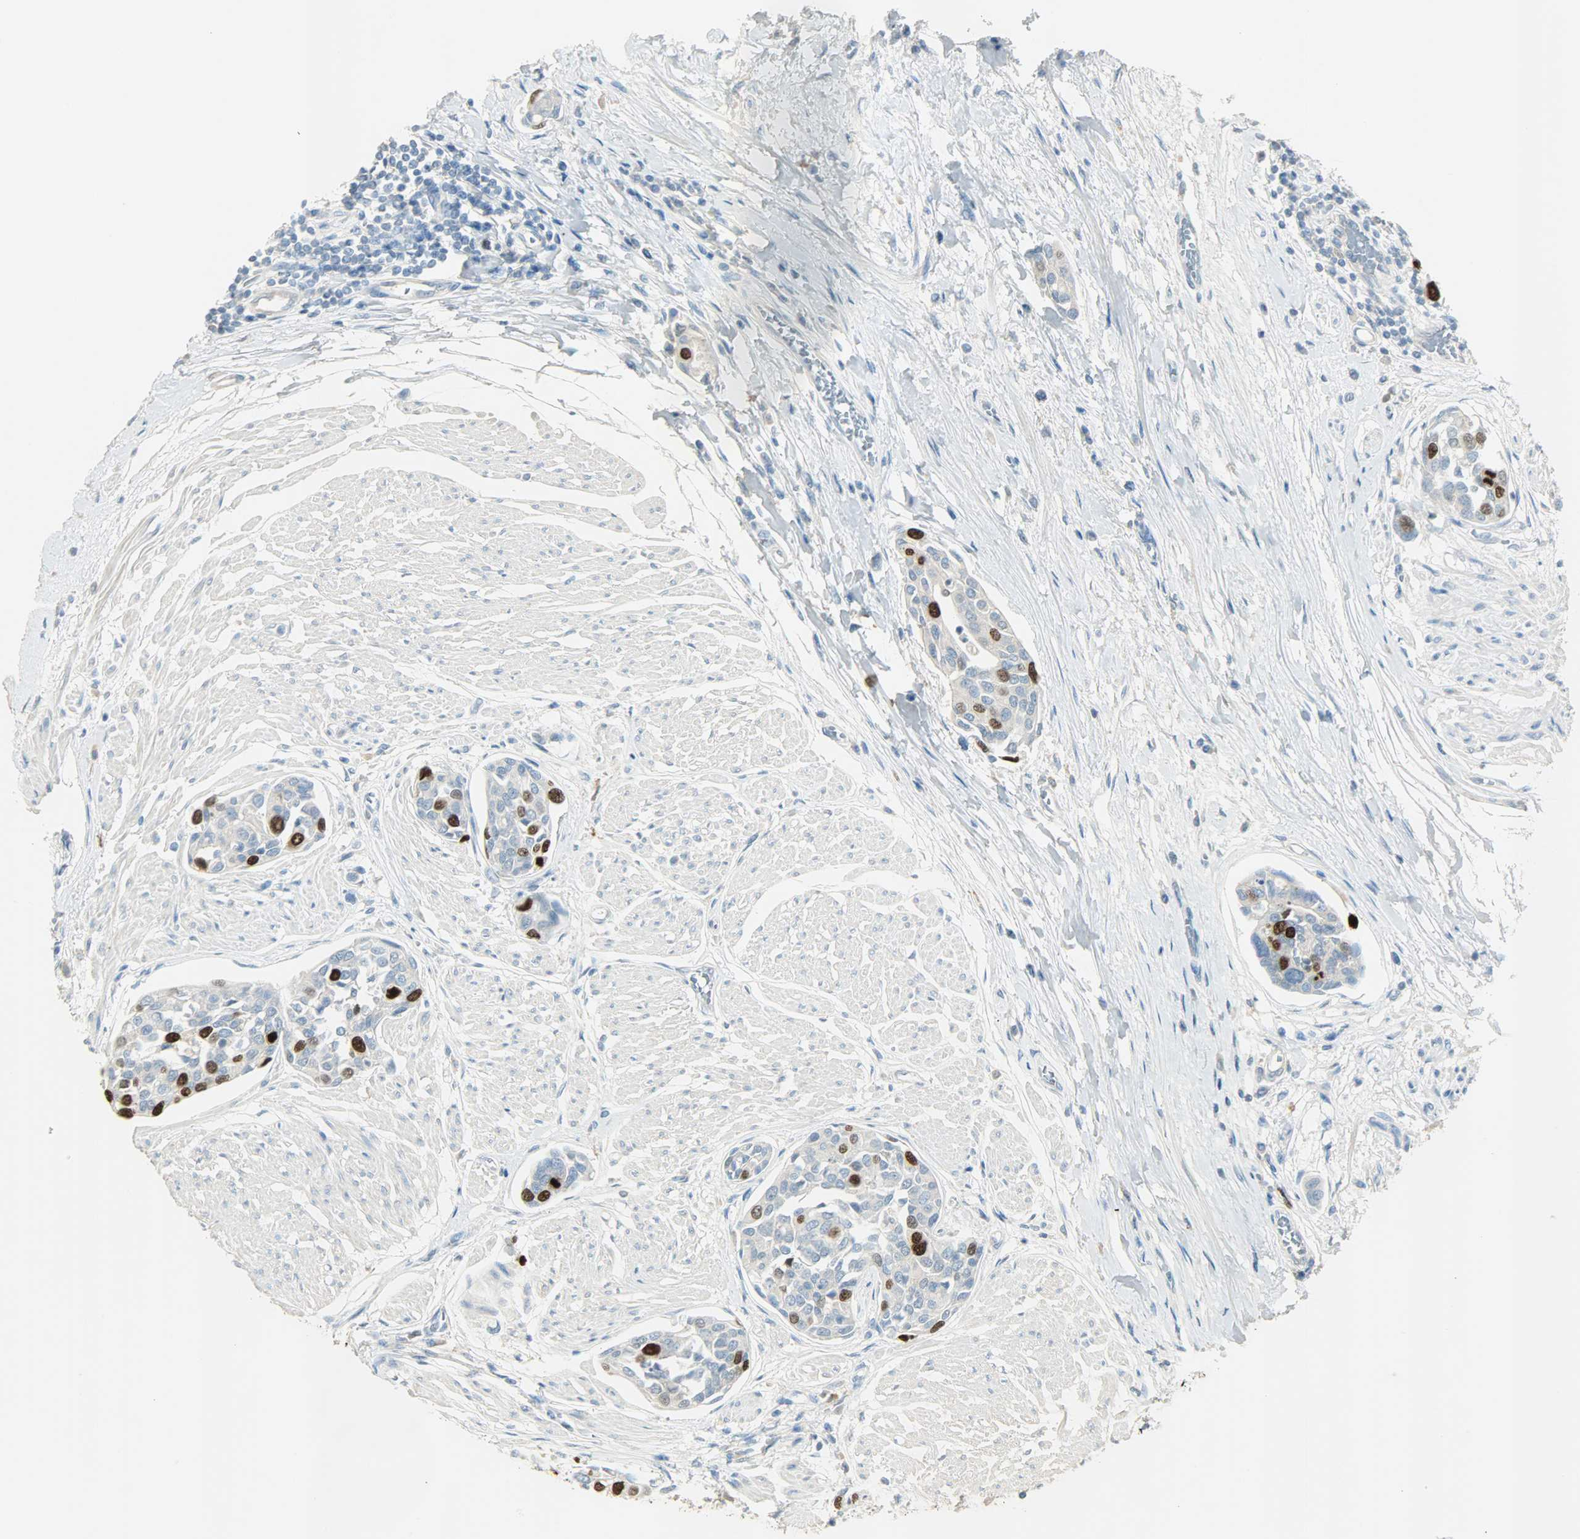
{"staining": {"intensity": "strong", "quantity": "<25%", "location": "nuclear"}, "tissue": "urothelial cancer", "cell_type": "Tumor cells", "image_type": "cancer", "snomed": [{"axis": "morphology", "description": "Urothelial carcinoma, High grade"}, {"axis": "topography", "description": "Urinary bladder"}], "caption": "A medium amount of strong nuclear expression is identified in about <25% of tumor cells in urothelial cancer tissue. The protein is stained brown, and the nuclei are stained in blue (DAB (3,3'-diaminobenzidine) IHC with brightfield microscopy, high magnification).", "gene": "TPX2", "patient": {"sex": "male", "age": 78}}